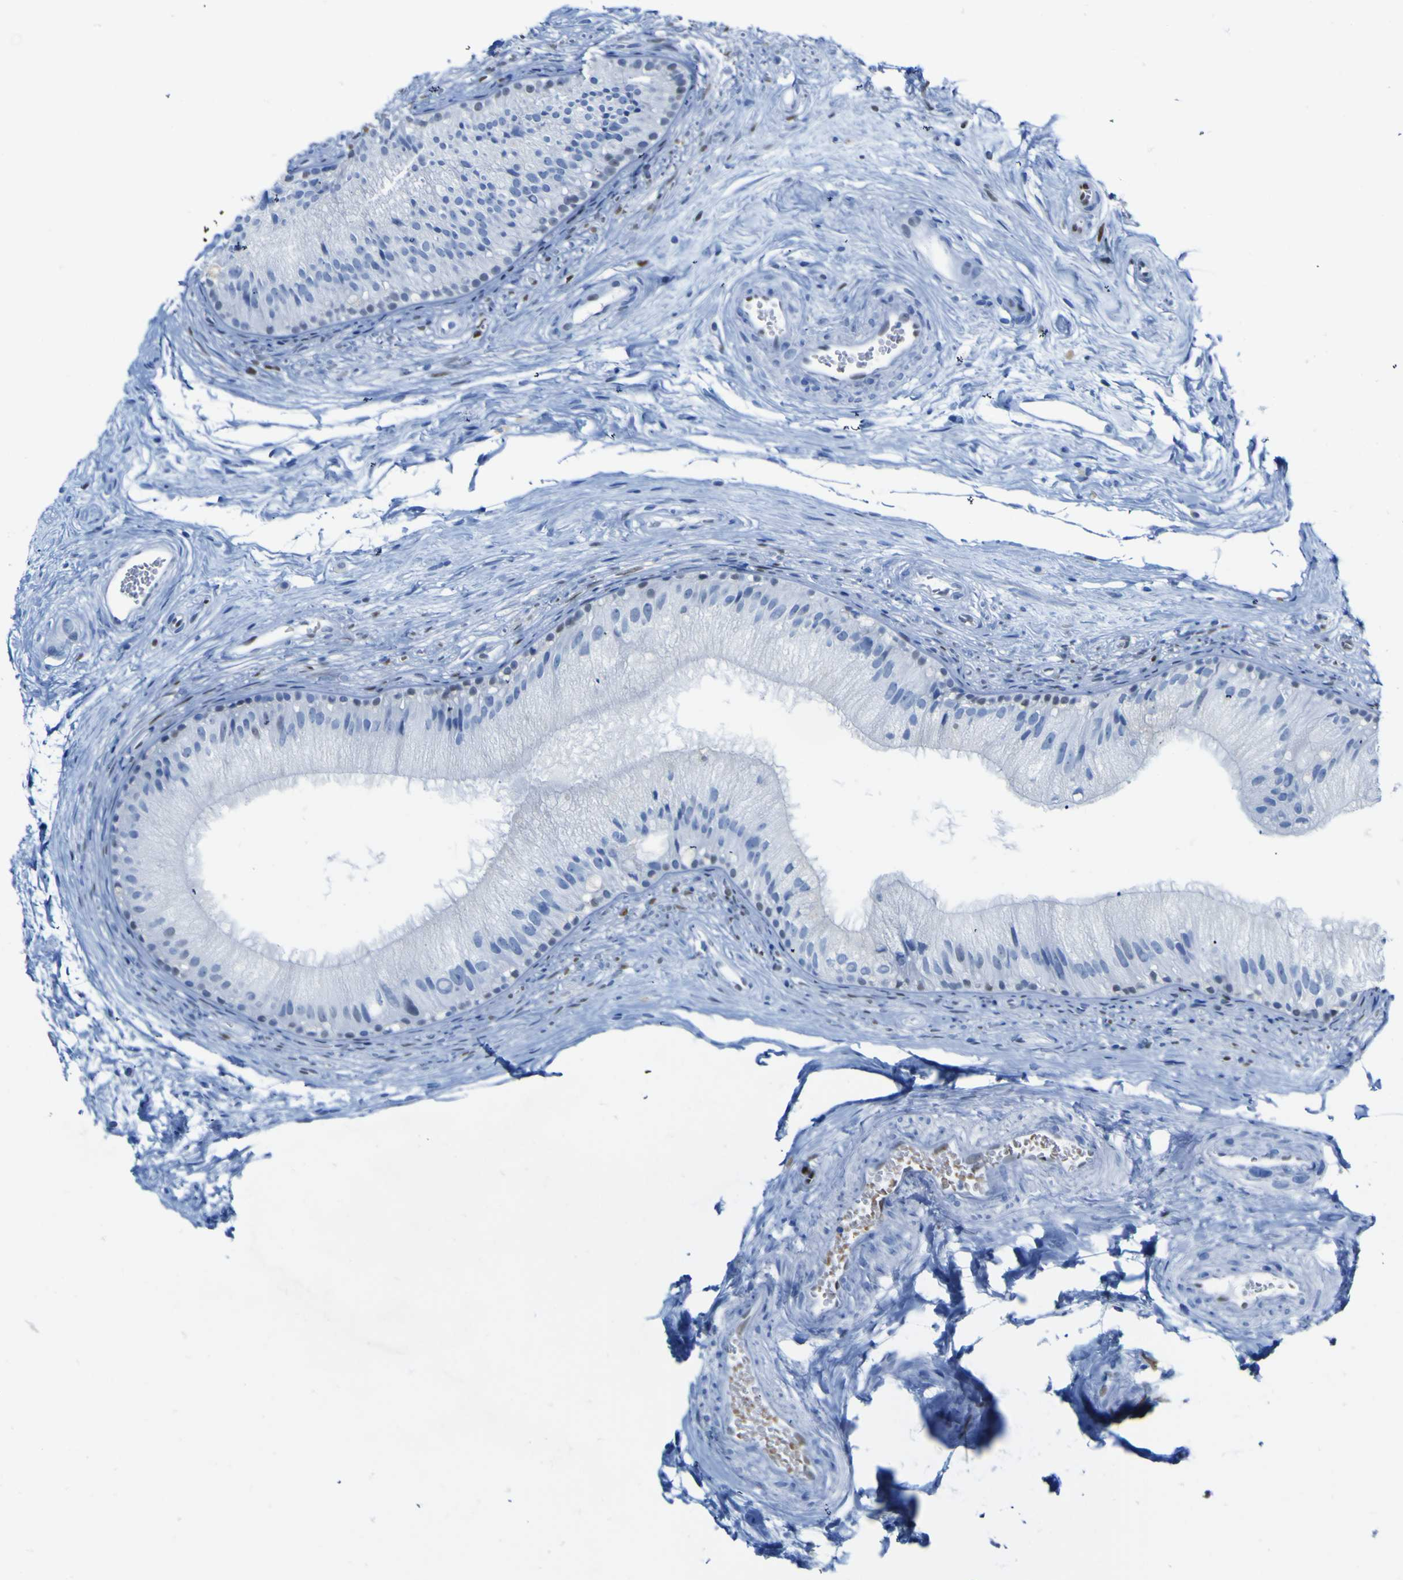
{"staining": {"intensity": "negative", "quantity": "none", "location": "none"}, "tissue": "epididymis", "cell_type": "Glandular cells", "image_type": "normal", "snomed": [{"axis": "morphology", "description": "Normal tissue, NOS"}, {"axis": "topography", "description": "Epididymis"}], "caption": "Glandular cells show no significant positivity in normal epididymis. Brightfield microscopy of immunohistochemistry stained with DAB (3,3'-diaminobenzidine) (brown) and hematoxylin (blue), captured at high magnification.", "gene": "DACH1", "patient": {"sex": "male", "age": 56}}